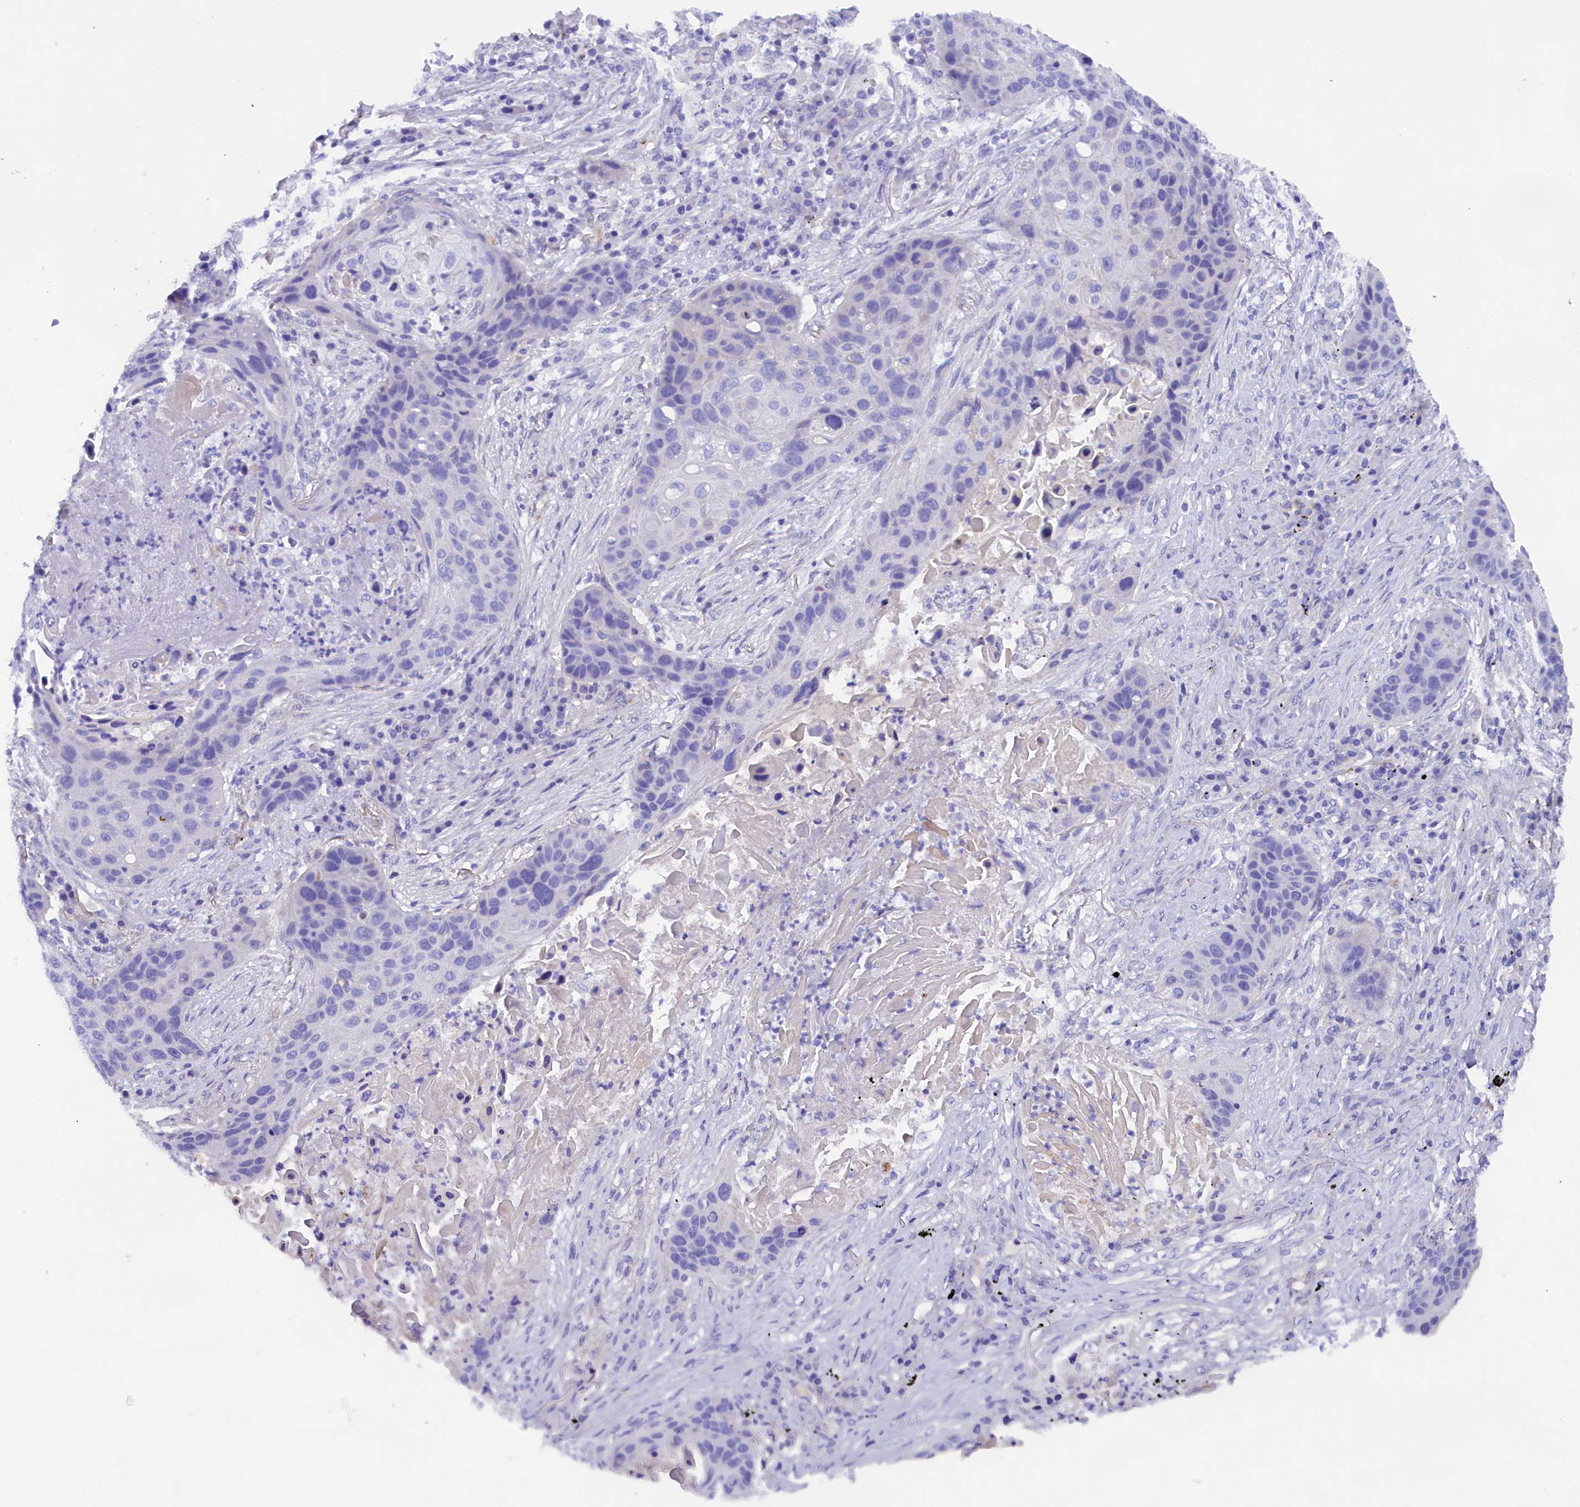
{"staining": {"intensity": "negative", "quantity": "none", "location": "none"}, "tissue": "lung cancer", "cell_type": "Tumor cells", "image_type": "cancer", "snomed": [{"axis": "morphology", "description": "Squamous cell carcinoma, NOS"}, {"axis": "topography", "description": "Lung"}], "caption": "Tumor cells show no significant protein positivity in lung squamous cell carcinoma.", "gene": "SOD3", "patient": {"sex": "female", "age": 63}}